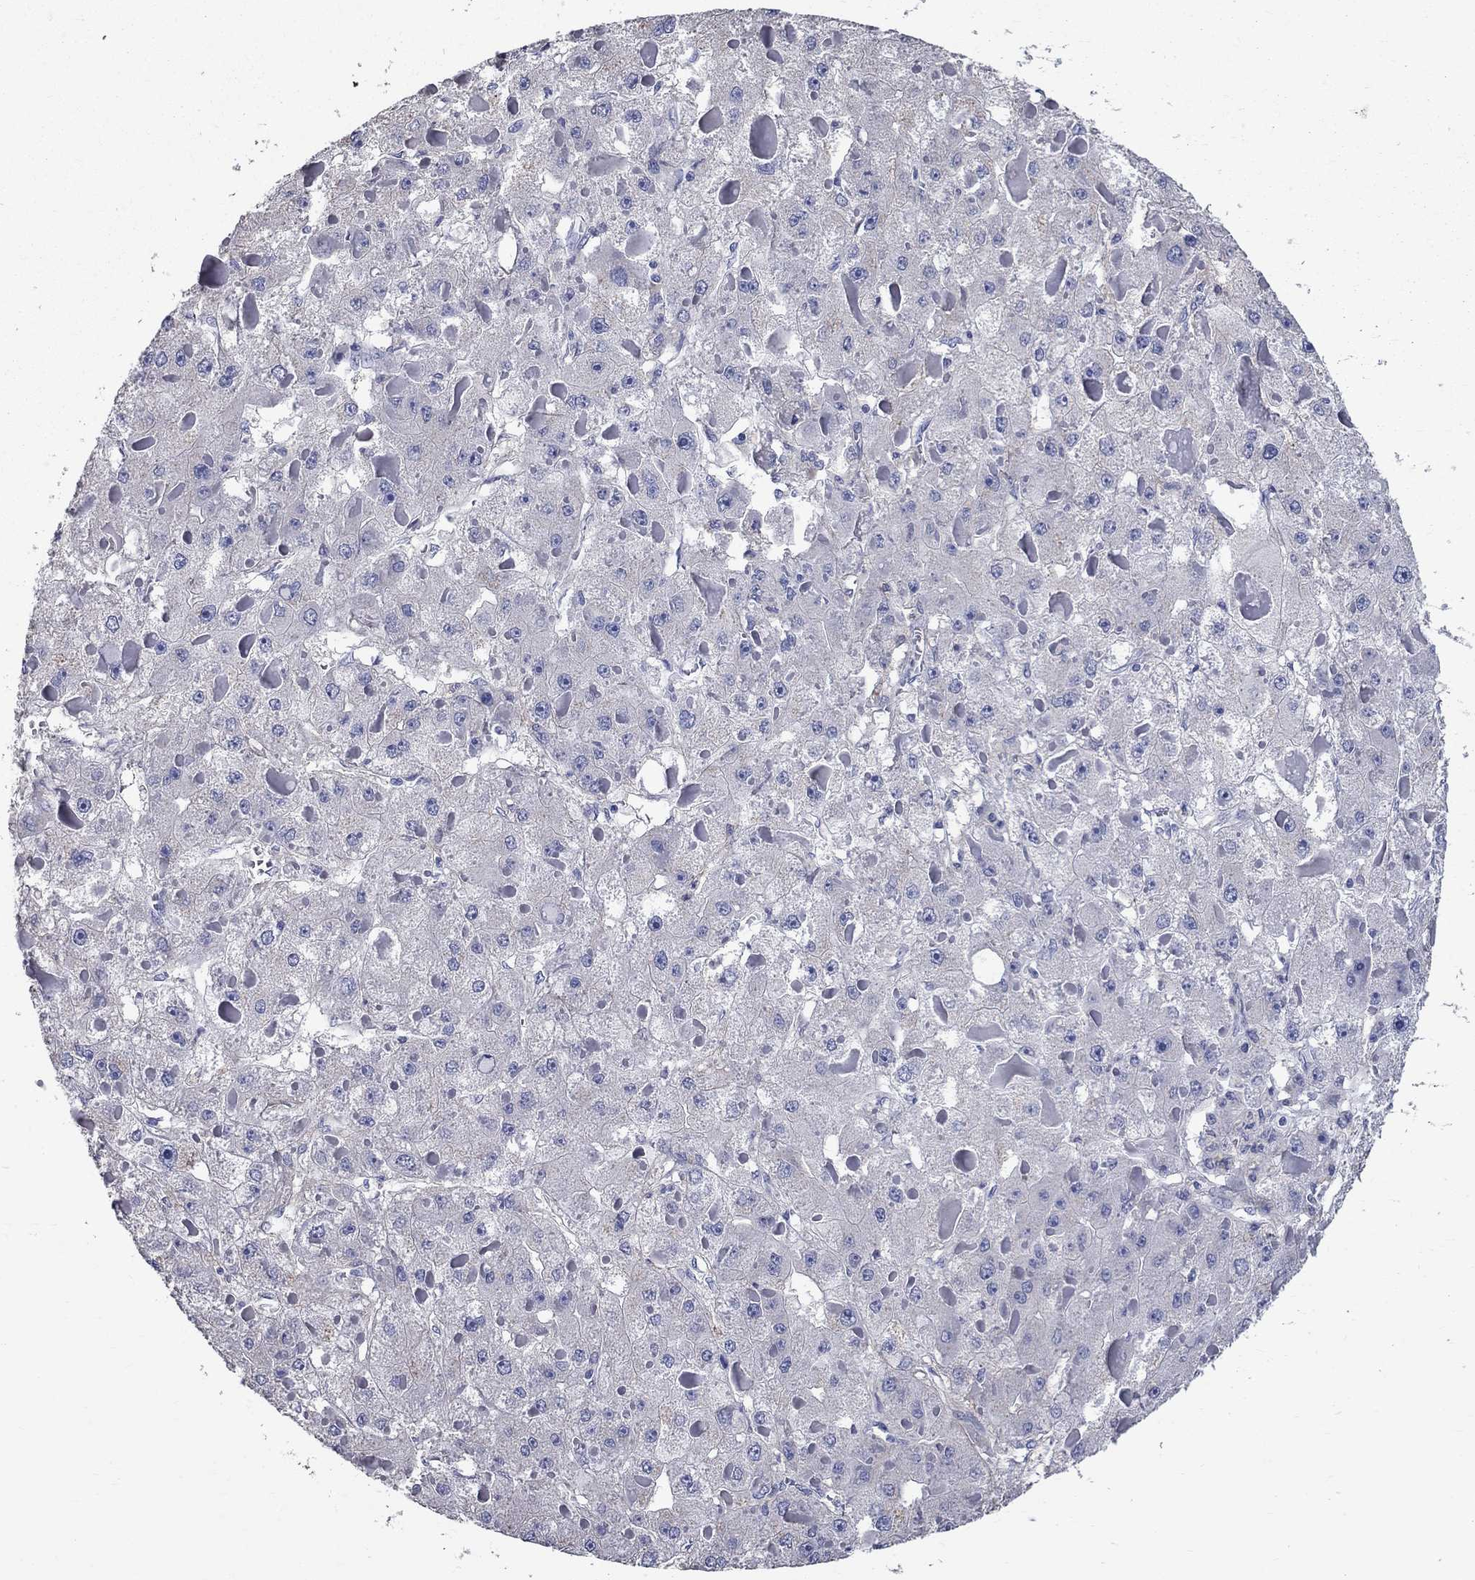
{"staining": {"intensity": "negative", "quantity": "none", "location": "none"}, "tissue": "liver cancer", "cell_type": "Tumor cells", "image_type": "cancer", "snomed": [{"axis": "morphology", "description": "Carcinoma, Hepatocellular, NOS"}, {"axis": "topography", "description": "Liver"}], "caption": "A high-resolution photomicrograph shows immunohistochemistry (IHC) staining of liver cancer, which exhibits no significant staining in tumor cells.", "gene": "ANXA10", "patient": {"sex": "female", "age": 73}}